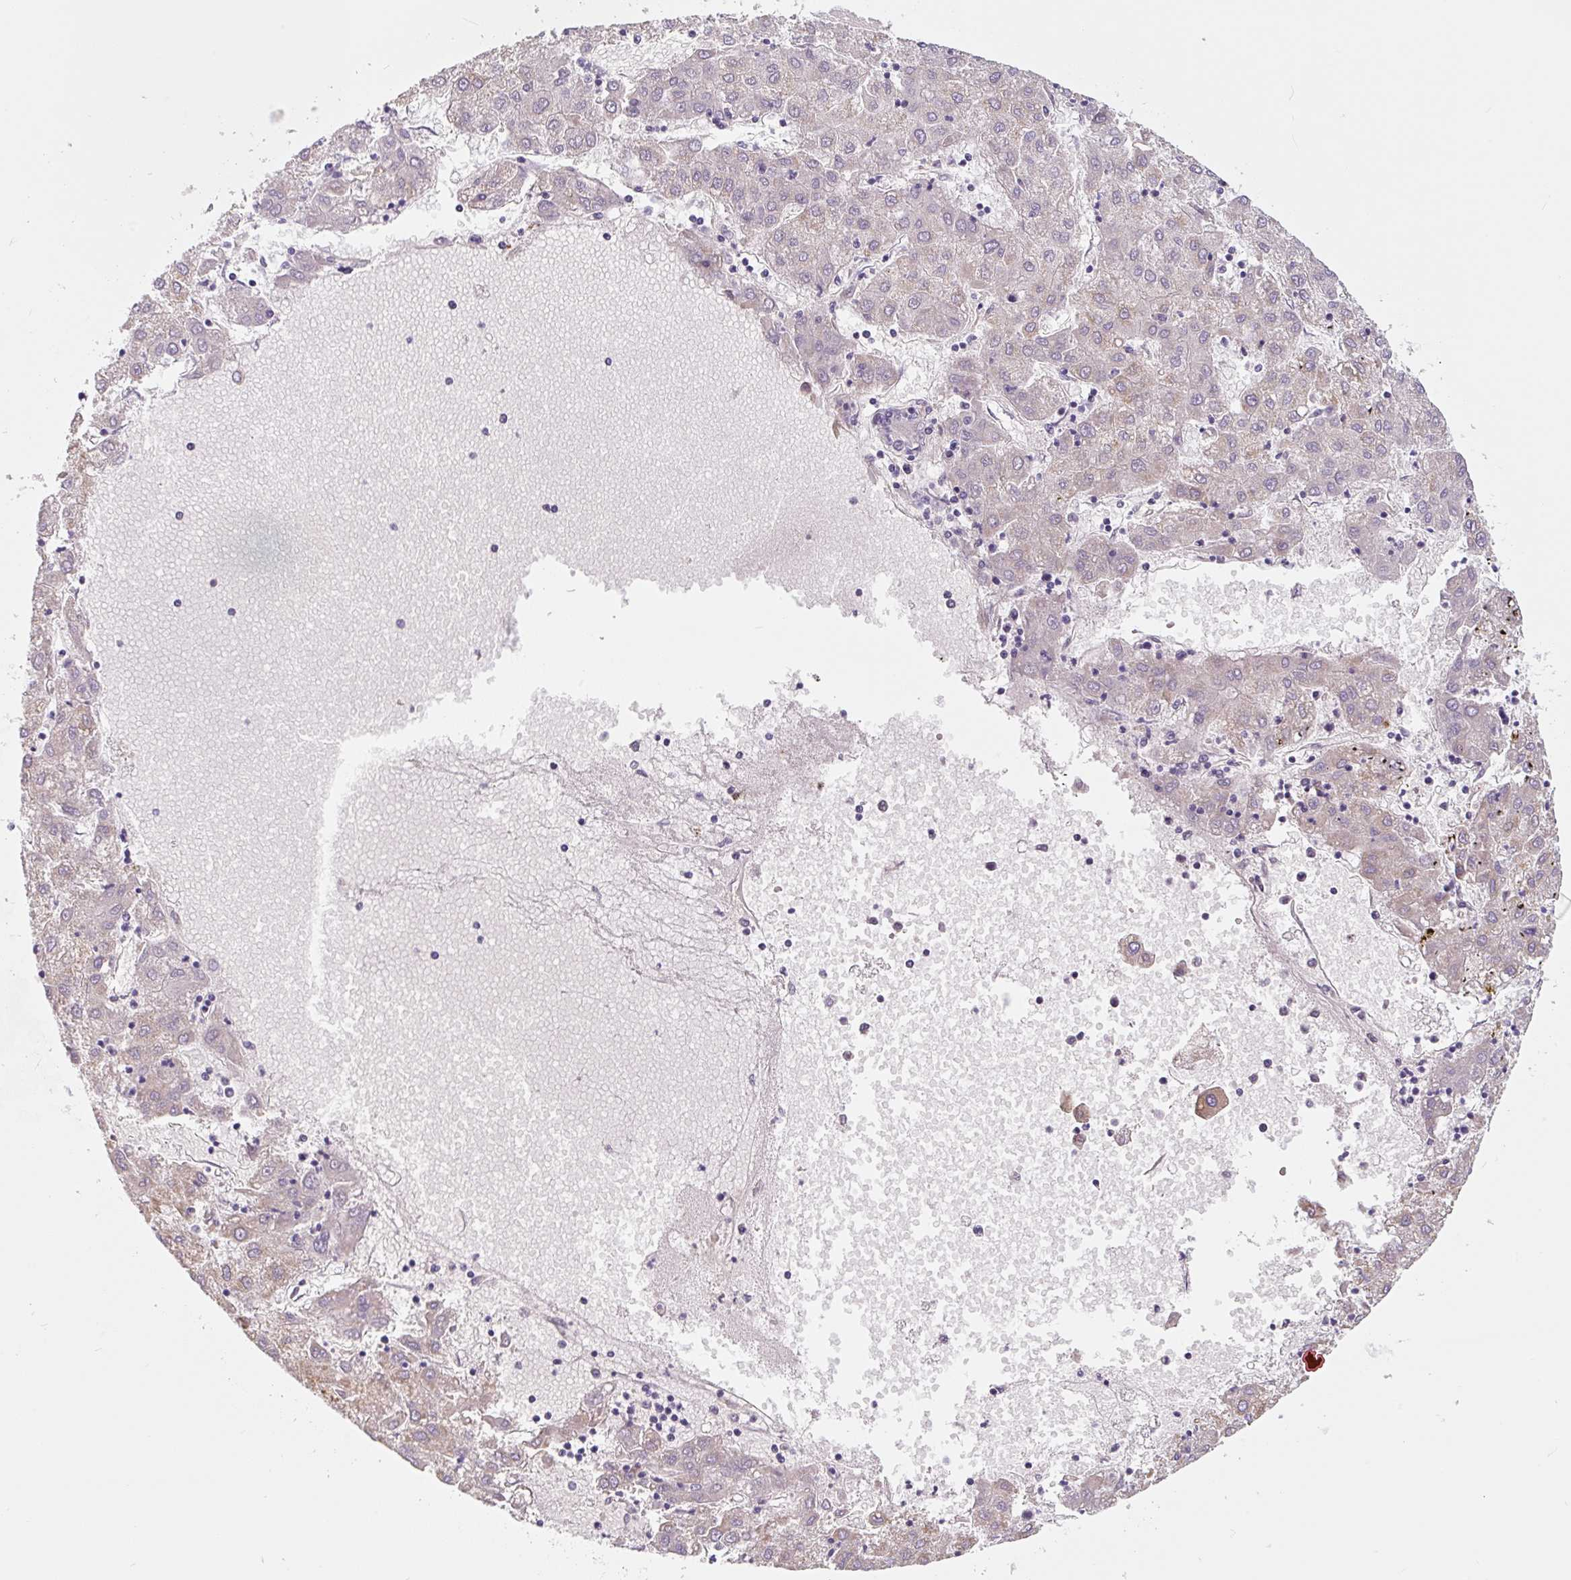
{"staining": {"intensity": "weak", "quantity": "25%-75%", "location": "cytoplasmic/membranous"}, "tissue": "liver cancer", "cell_type": "Tumor cells", "image_type": "cancer", "snomed": [{"axis": "morphology", "description": "Carcinoma, Hepatocellular, NOS"}, {"axis": "topography", "description": "Liver"}], "caption": "Liver cancer stained with a brown dye demonstrates weak cytoplasmic/membranous positive expression in about 25%-75% of tumor cells.", "gene": "ASRGL1", "patient": {"sex": "male", "age": 72}}